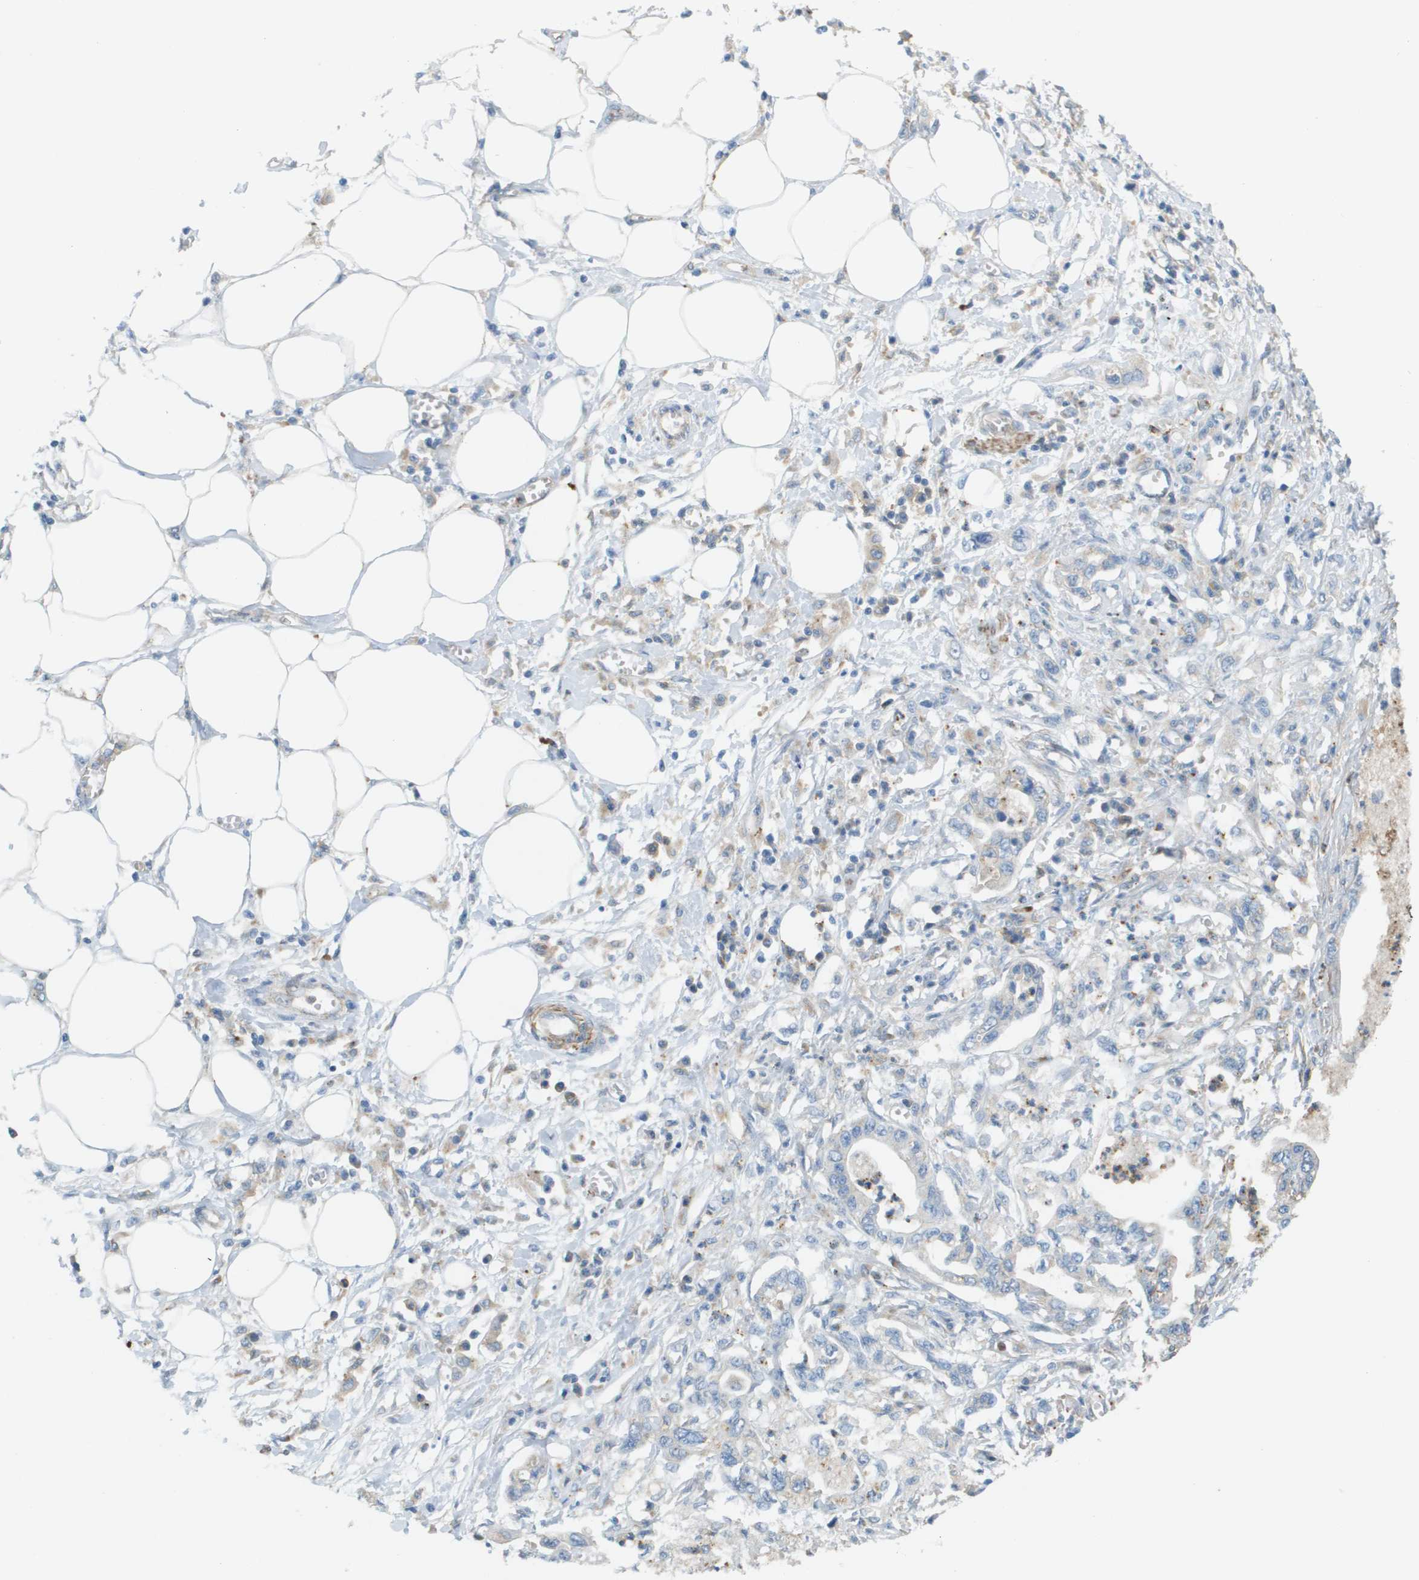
{"staining": {"intensity": "weak", "quantity": "<25%", "location": "cytoplasmic/membranous"}, "tissue": "pancreatic cancer", "cell_type": "Tumor cells", "image_type": "cancer", "snomed": [{"axis": "morphology", "description": "Adenocarcinoma, NOS"}, {"axis": "topography", "description": "Pancreas"}], "caption": "High power microscopy photomicrograph of an IHC micrograph of pancreatic cancer (adenocarcinoma), revealing no significant positivity in tumor cells.", "gene": "MYH11", "patient": {"sex": "male", "age": 56}}